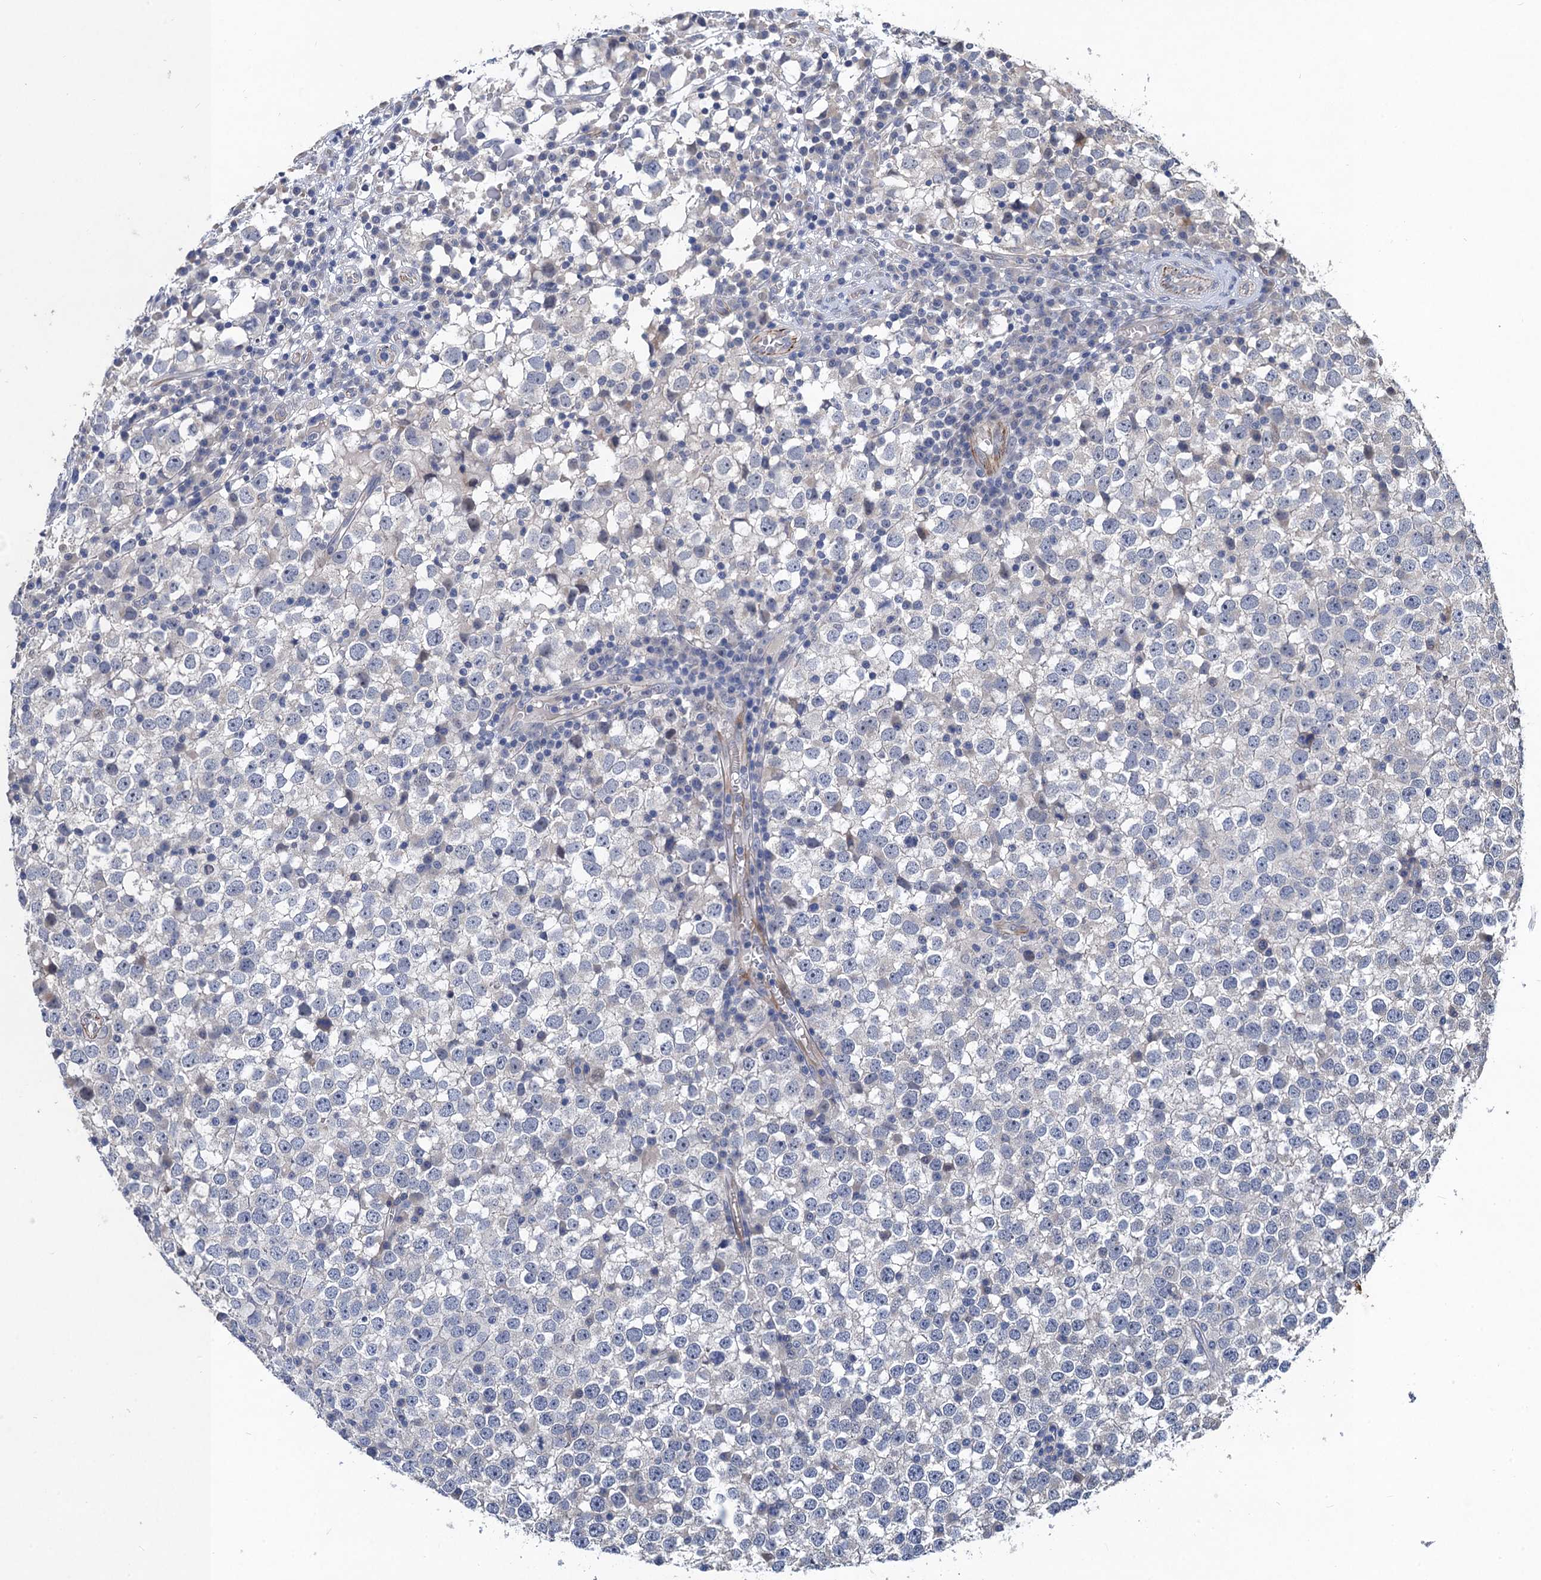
{"staining": {"intensity": "negative", "quantity": "none", "location": "none"}, "tissue": "testis cancer", "cell_type": "Tumor cells", "image_type": "cancer", "snomed": [{"axis": "morphology", "description": "Seminoma, NOS"}, {"axis": "topography", "description": "Testis"}], "caption": "Photomicrograph shows no significant protein expression in tumor cells of seminoma (testis).", "gene": "TRAF7", "patient": {"sex": "male", "age": 65}}